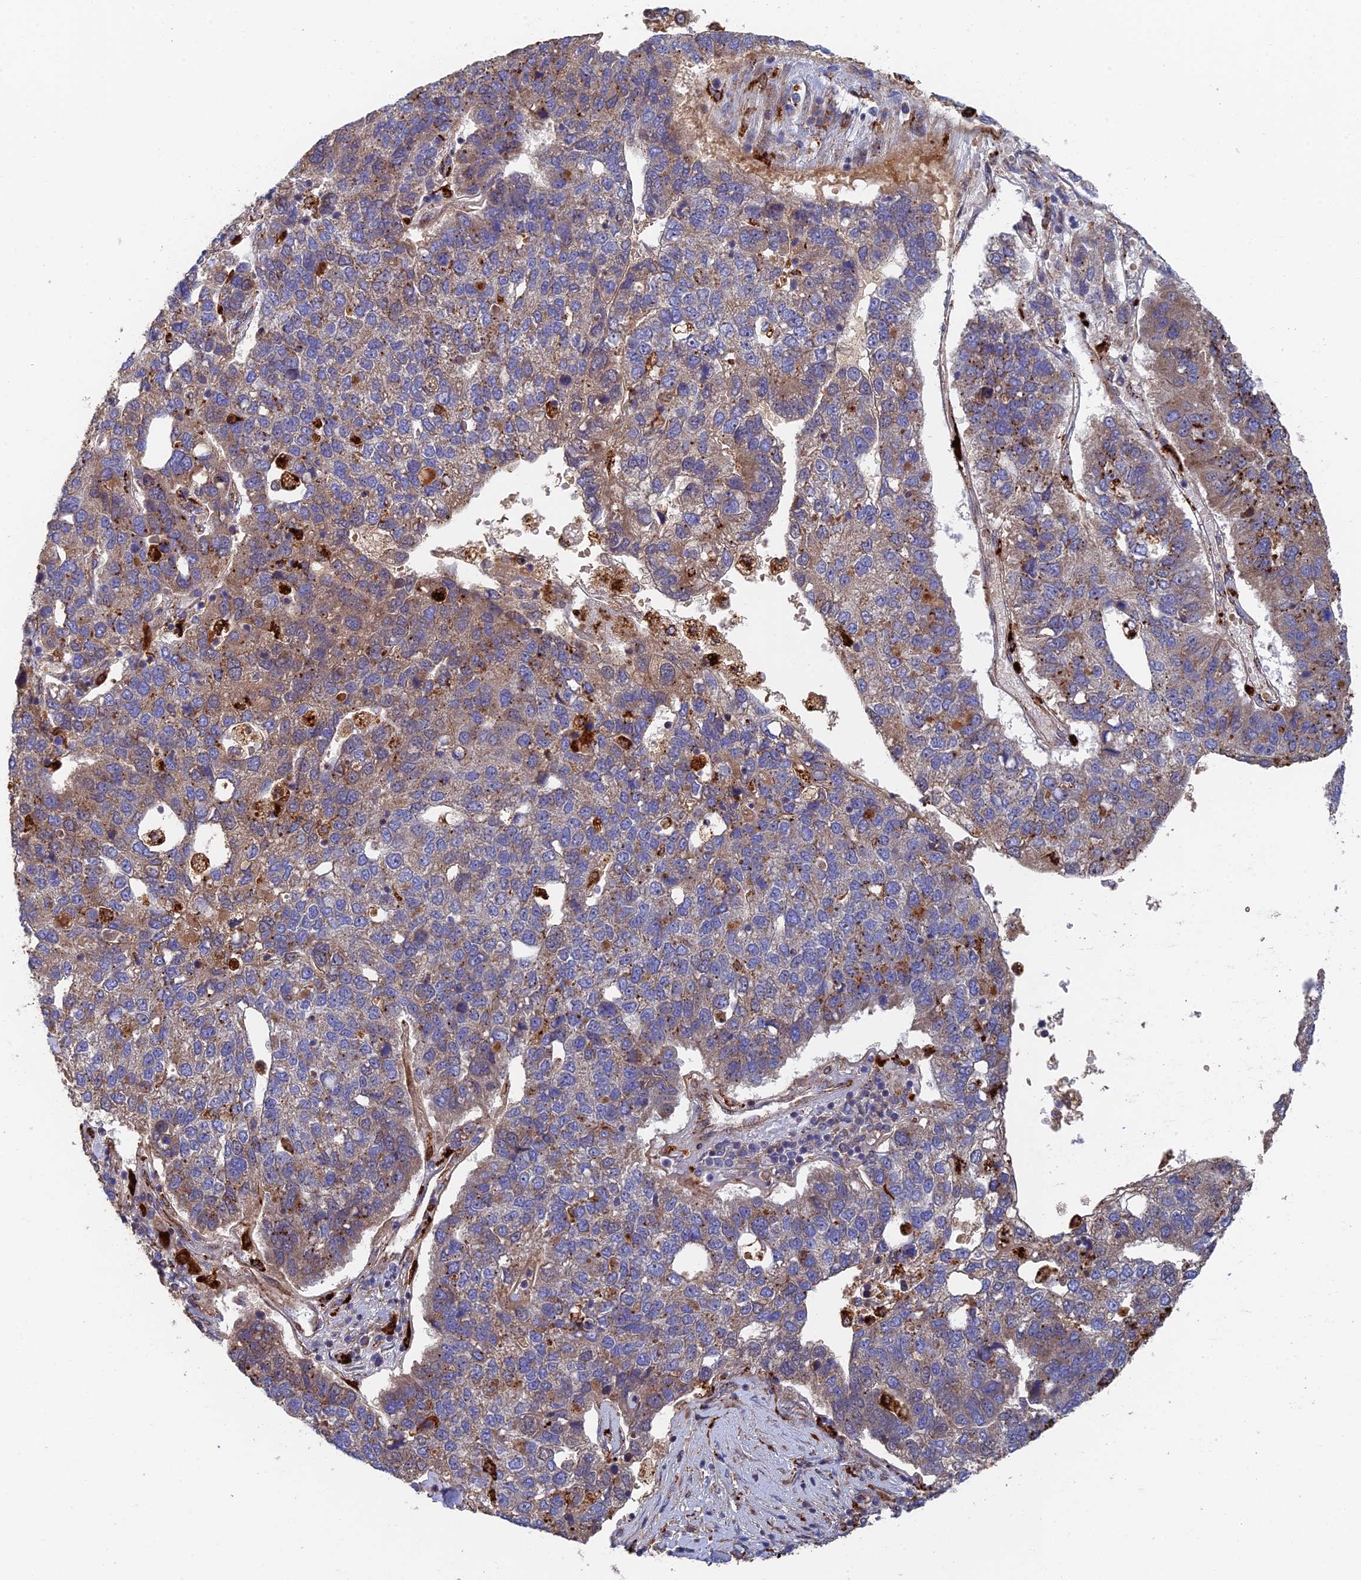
{"staining": {"intensity": "weak", "quantity": "25%-75%", "location": "cytoplasmic/membranous"}, "tissue": "pancreatic cancer", "cell_type": "Tumor cells", "image_type": "cancer", "snomed": [{"axis": "morphology", "description": "Adenocarcinoma, NOS"}, {"axis": "topography", "description": "Pancreas"}], "caption": "Weak cytoplasmic/membranous protein expression is appreciated in about 25%-75% of tumor cells in adenocarcinoma (pancreatic).", "gene": "PPP2R3C", "patient": {"sex": "female", "age": 61}}